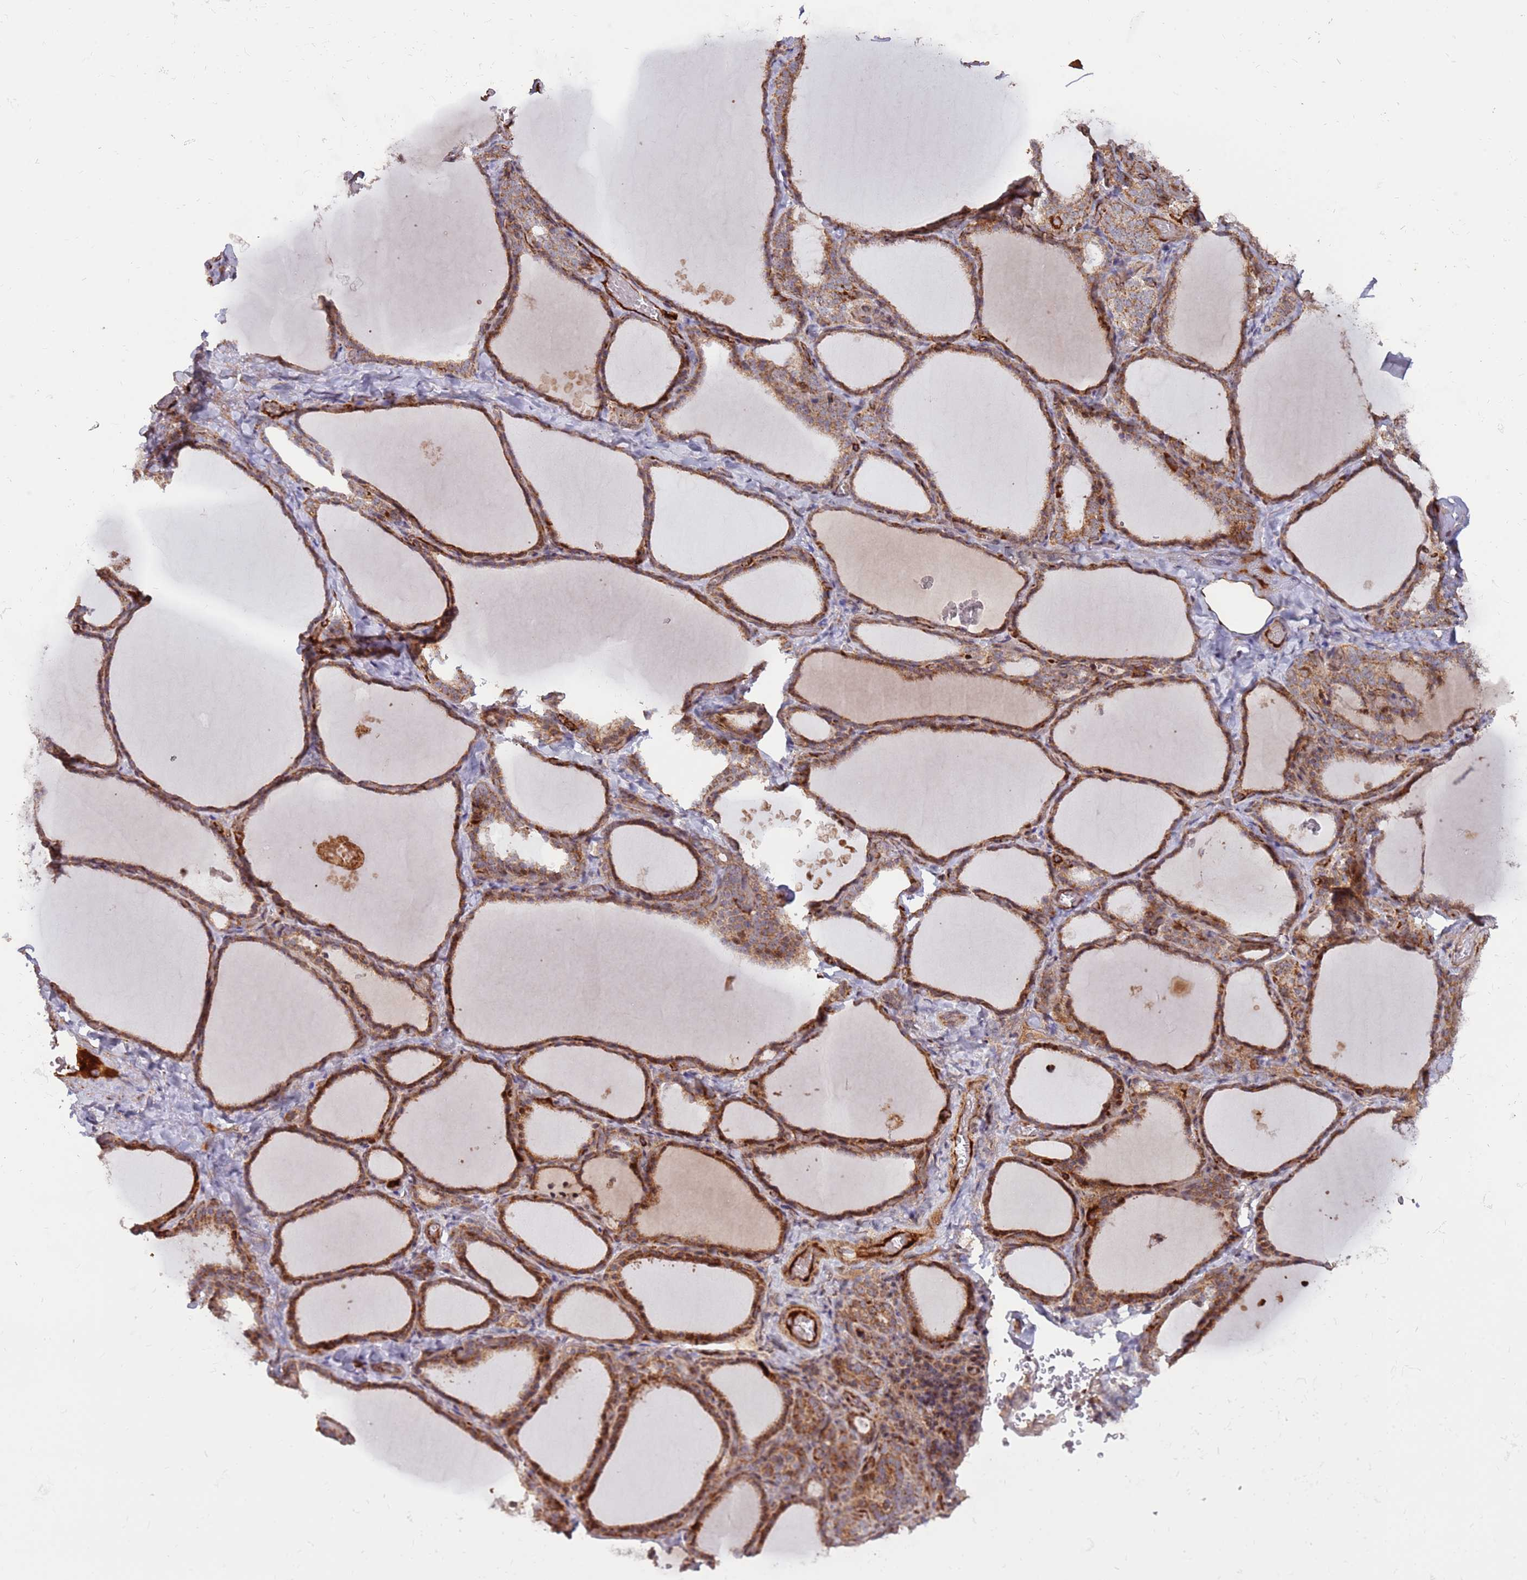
{"staining": {"intensity": "moderate", "quantity": ">75%", "location": "cytoplasmic/membranous"}, "tissue": "thyroid gland", "cell_type": "Glandular cells", "image_type": "normal", "snomed": [{"axis": "morphology", "description": "Normal tissue, NOS"}, {"axis": "topography", "description": "Thyroid gland"}], "caption": "A medium amount of moderate cytoplasmic/membranous positivity is present in approximately >75% of glandular cells in benign thyroid gland. Using DAB (brown) and hematoxylin (blue) stains, captured at high magnification using brightfield microscopy.", "gene": "KIF25", "patient": {"sex": "female", "age": 39}}